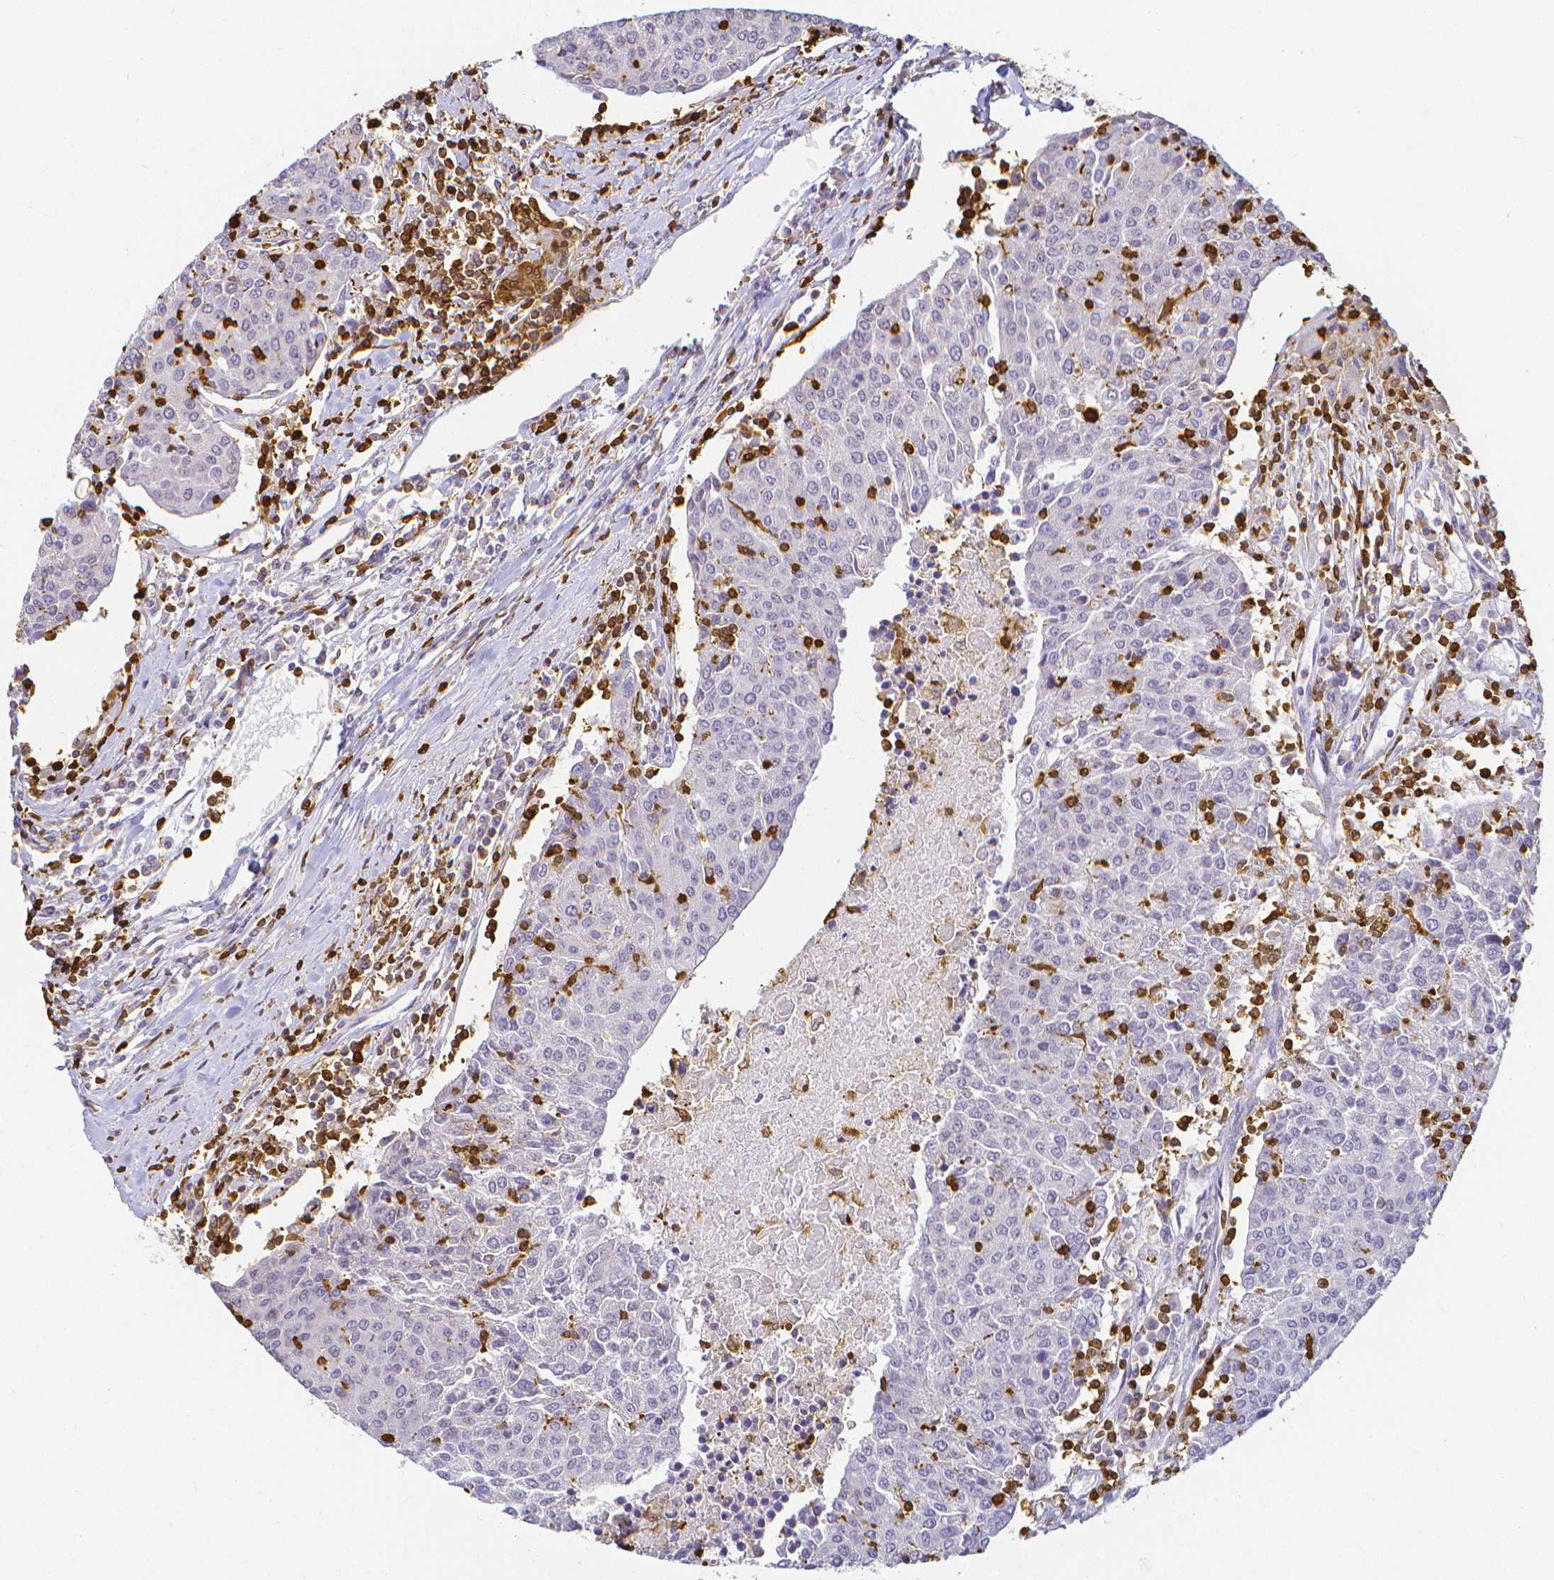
{"staining": {"intensity": "negative", "quantity": "none", "location": "none"}, "tissue": "urothelial cancer", "cell_type": "Tumor cells", "image_type": "cancer", "snomed": [{"axis": "morphology", "description": "Urothelial carcinoma, High grade"}, {"axis": "topography", "description": "Urinary bladder"}], "caption": "High magnification brightfield microscopy of urothelial cancer stained with DAB (brown) and counterstained with hematoxylin (blue): tumor cells show no significant staining. Nuclei are stained in blue.", "gene": "COTL1", "patient": {"sex": "female", "age": 85}}